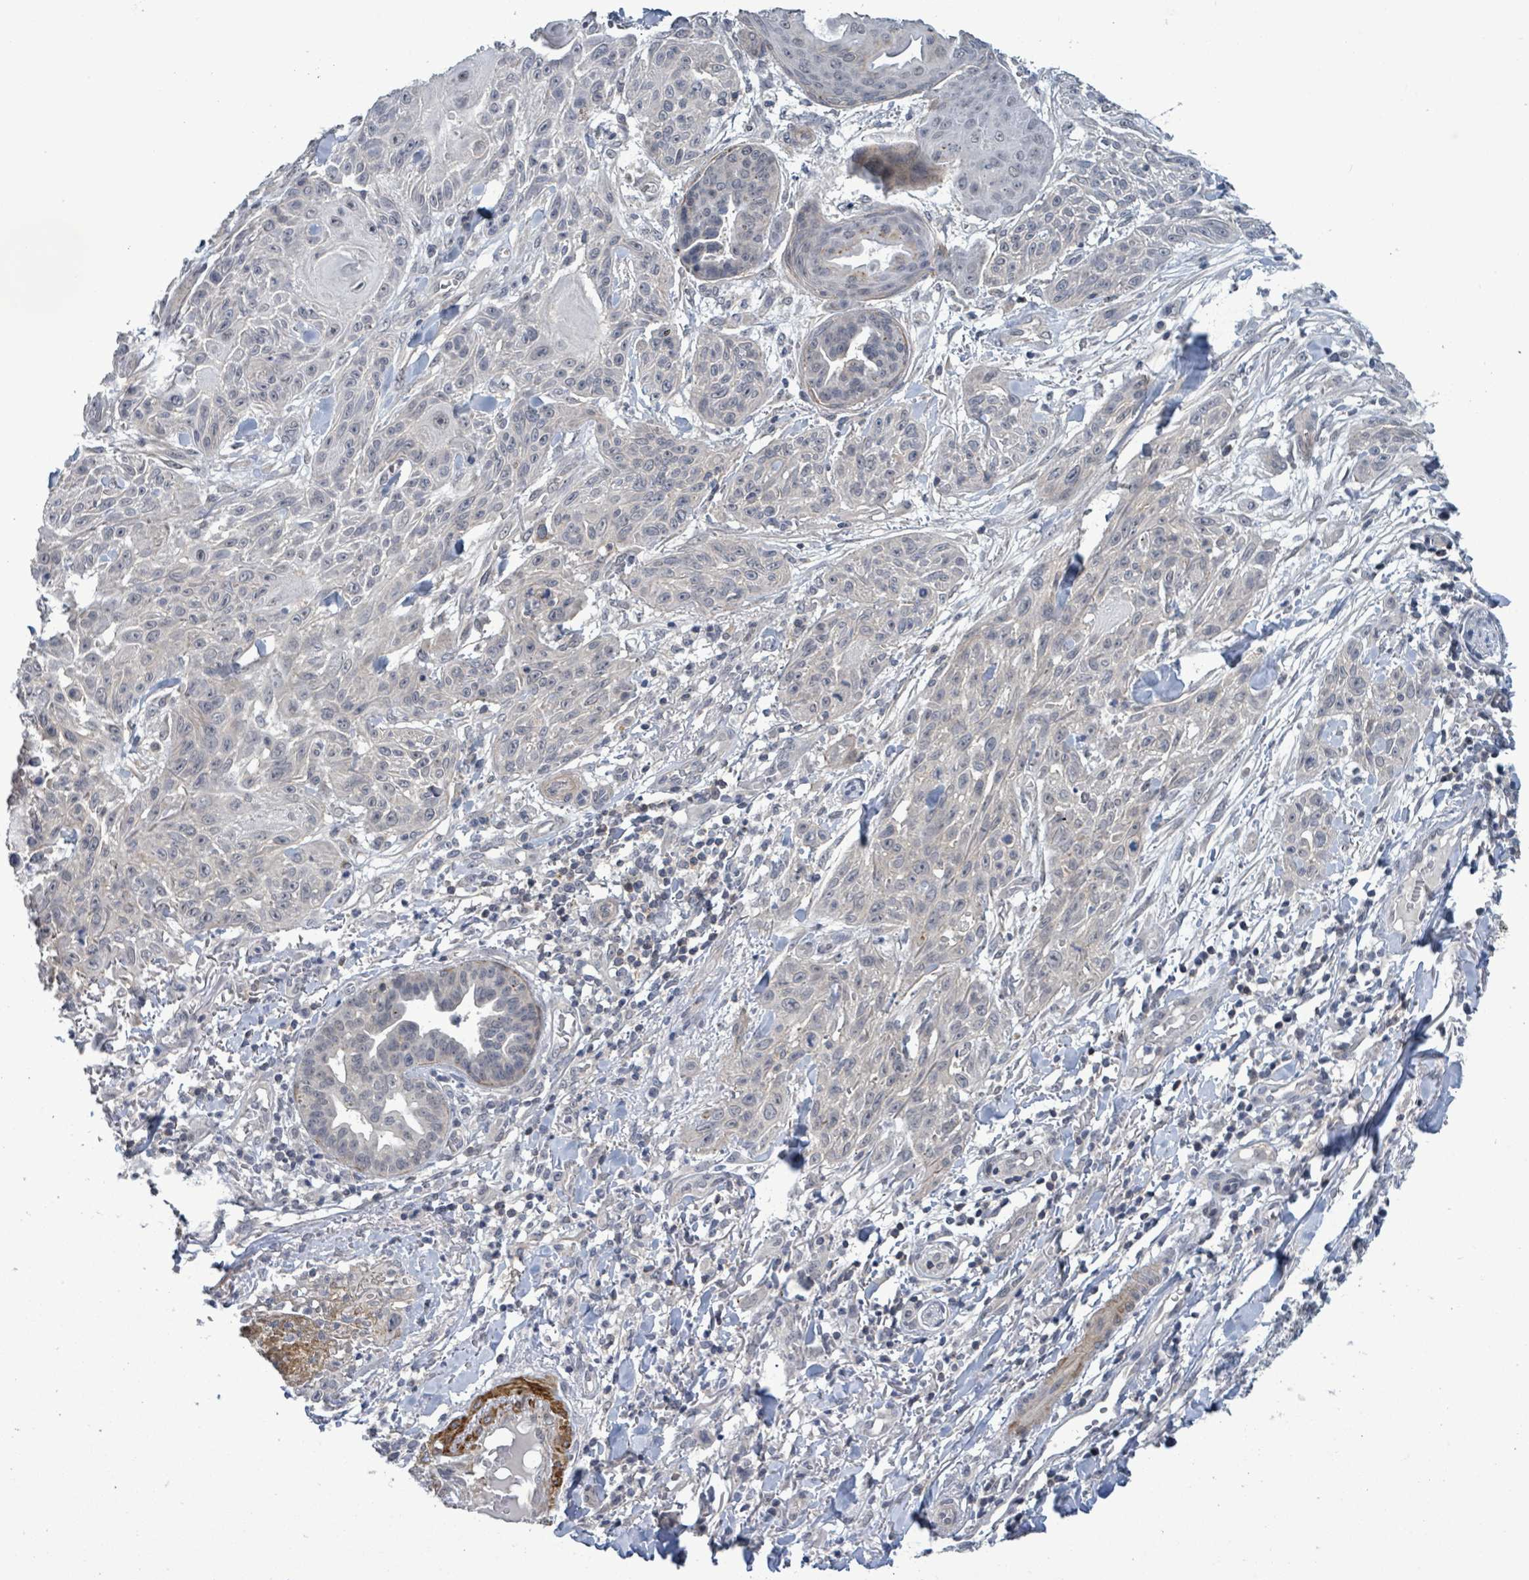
{"staining": {"intensity": "negative", "quantity": "none", "location": "none"}, "tissue": "skin cancer", "cell_type": "Tumor cells", "image_type": "cancer", "snomed": [{"axis": "morphology", "description": "Squamous cell carcinoma, NOS"}, {"axis": "topography", "description": "Skin"}], "caption": "Immunohistochemistry (IHC) histopathology image of skin cancer stained for a protein (brown), which displays no staining in tumor cells.", "gene": "AMMECR1", "patient": {"sex": "male", "age": 86}}